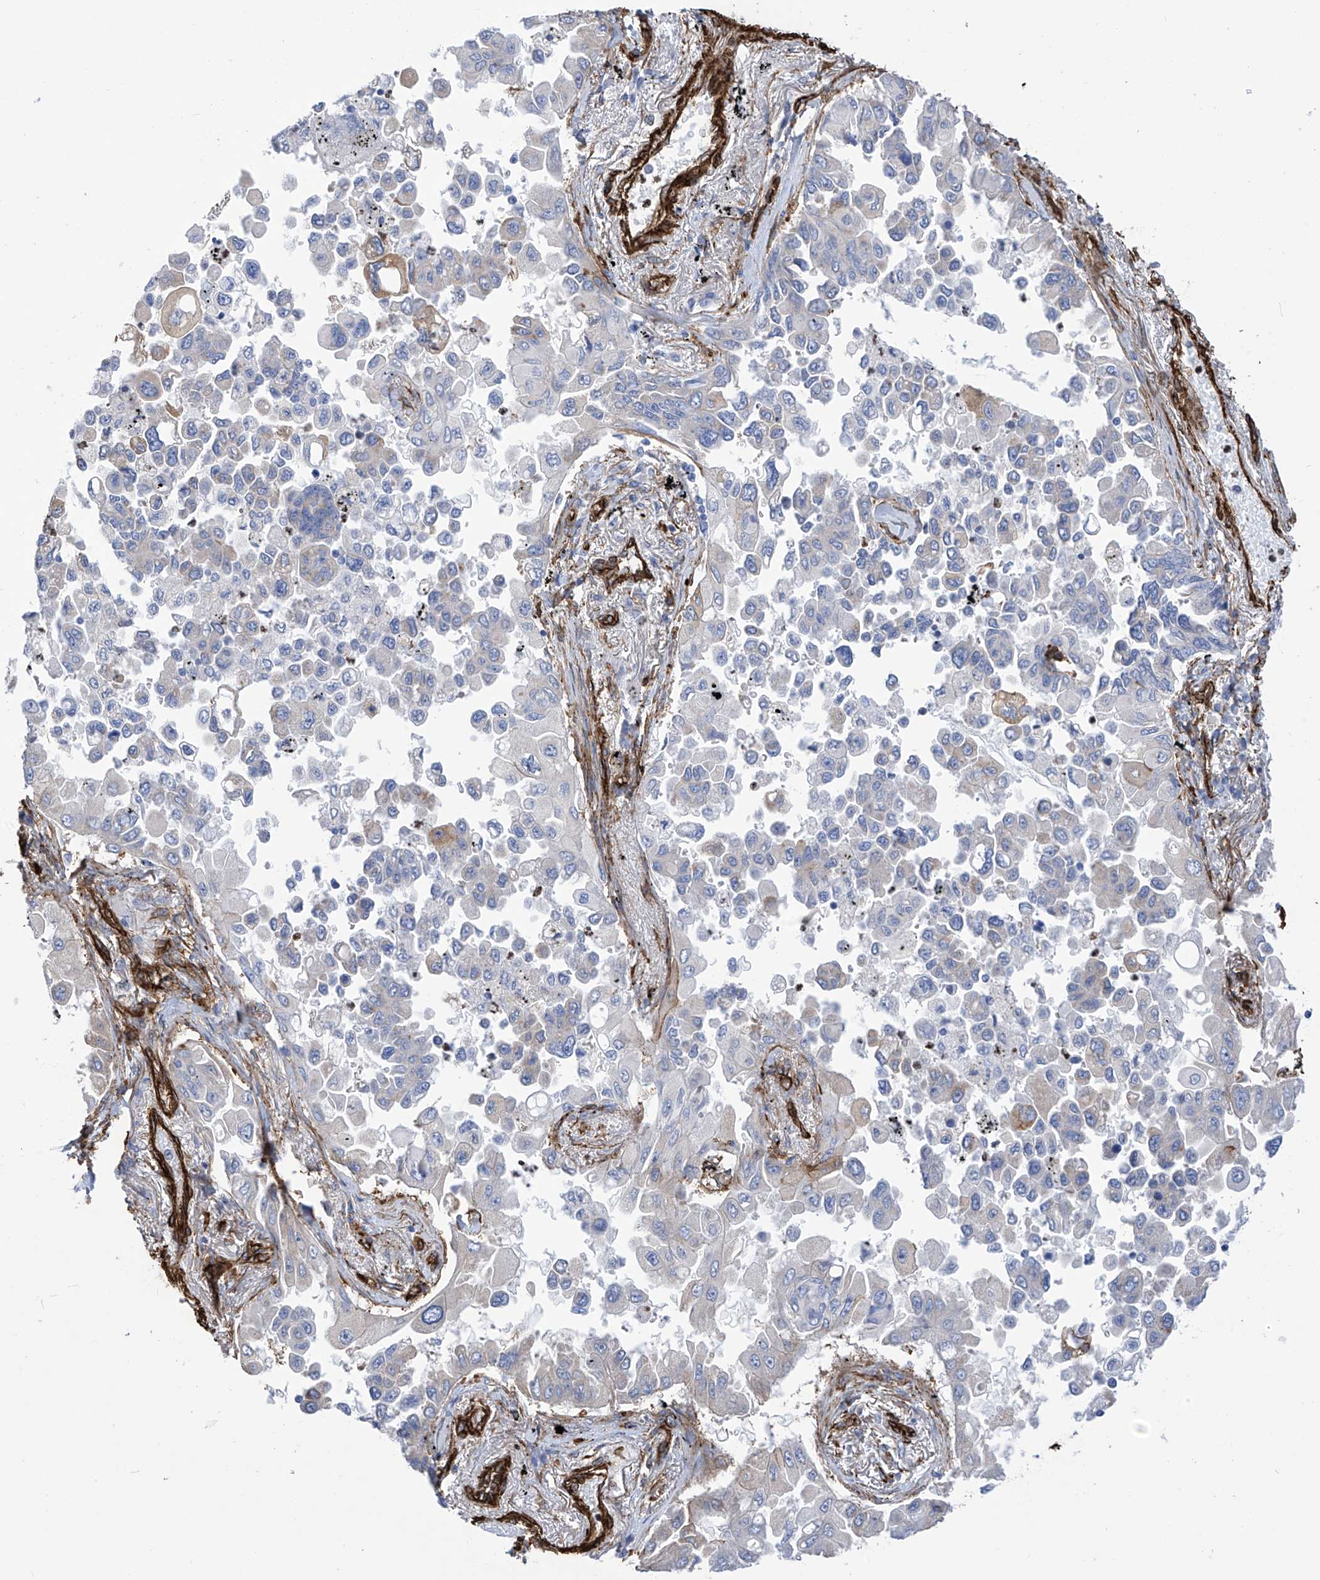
{"staining": {"intensity": "negative", "quantity": "none", "location": "none"}, "tissue": "lung cancer", "cell_type": "Tumor cells", "image_type": "cancer", "snomed": [{"axis": "morphology", "description": "Adenocarcinoma, NOS"}, {"axis": "topography", "description": "Lung"}], "caption": "The image demonstrates no significant staining in tumor cells of lung adenocarcinoma. (DAB immunohistochemistry (IHC), high magnification).", "gene": "UBTD1", "patient": {"sex": "female", "age": 67}}